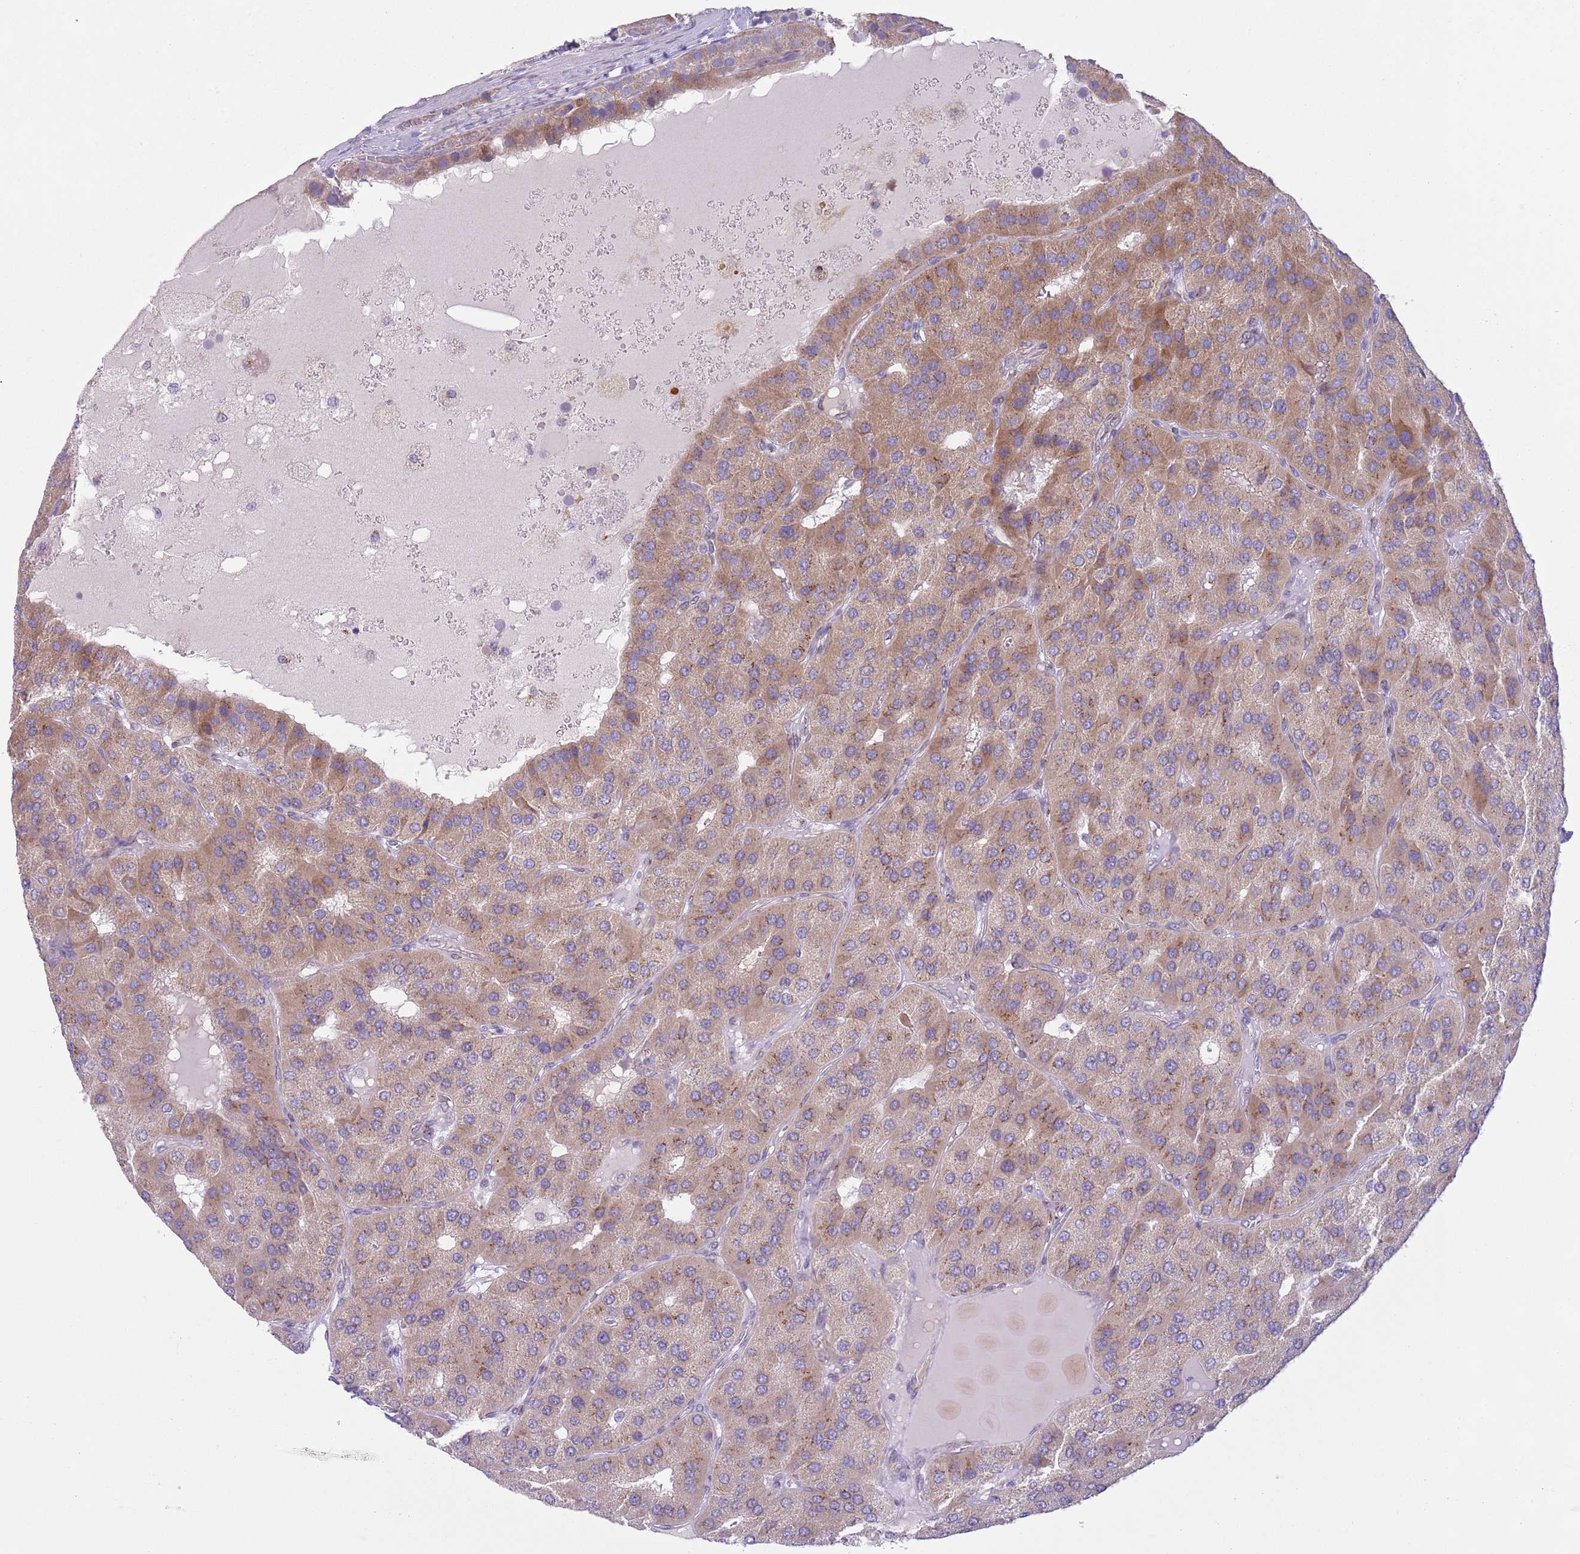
{"staining": {"intensity": "moderate", "quantity": ">75%", "location": "cytoplasmic/membranous"}, "tissue": "parathyroid gland", "cell_type": "Glandular cells", "image_type": "normal", "snomed": [{"axis": "morphology", "description": "Normal tissue, NOS"}, {"axis": "morphology", "description": "Adenoma, NOS"}, {"axis": "topography", "description": "Parathyroid gland"}], "caption": "Immunohistochemical staining of unremarkable parathyroid gland displays moderate cytoplasmic/membranous protein staining in approximately >75% of glandular cells.", "gene": "C20orf96", "patient": {"sex": "female", "age": 86}}